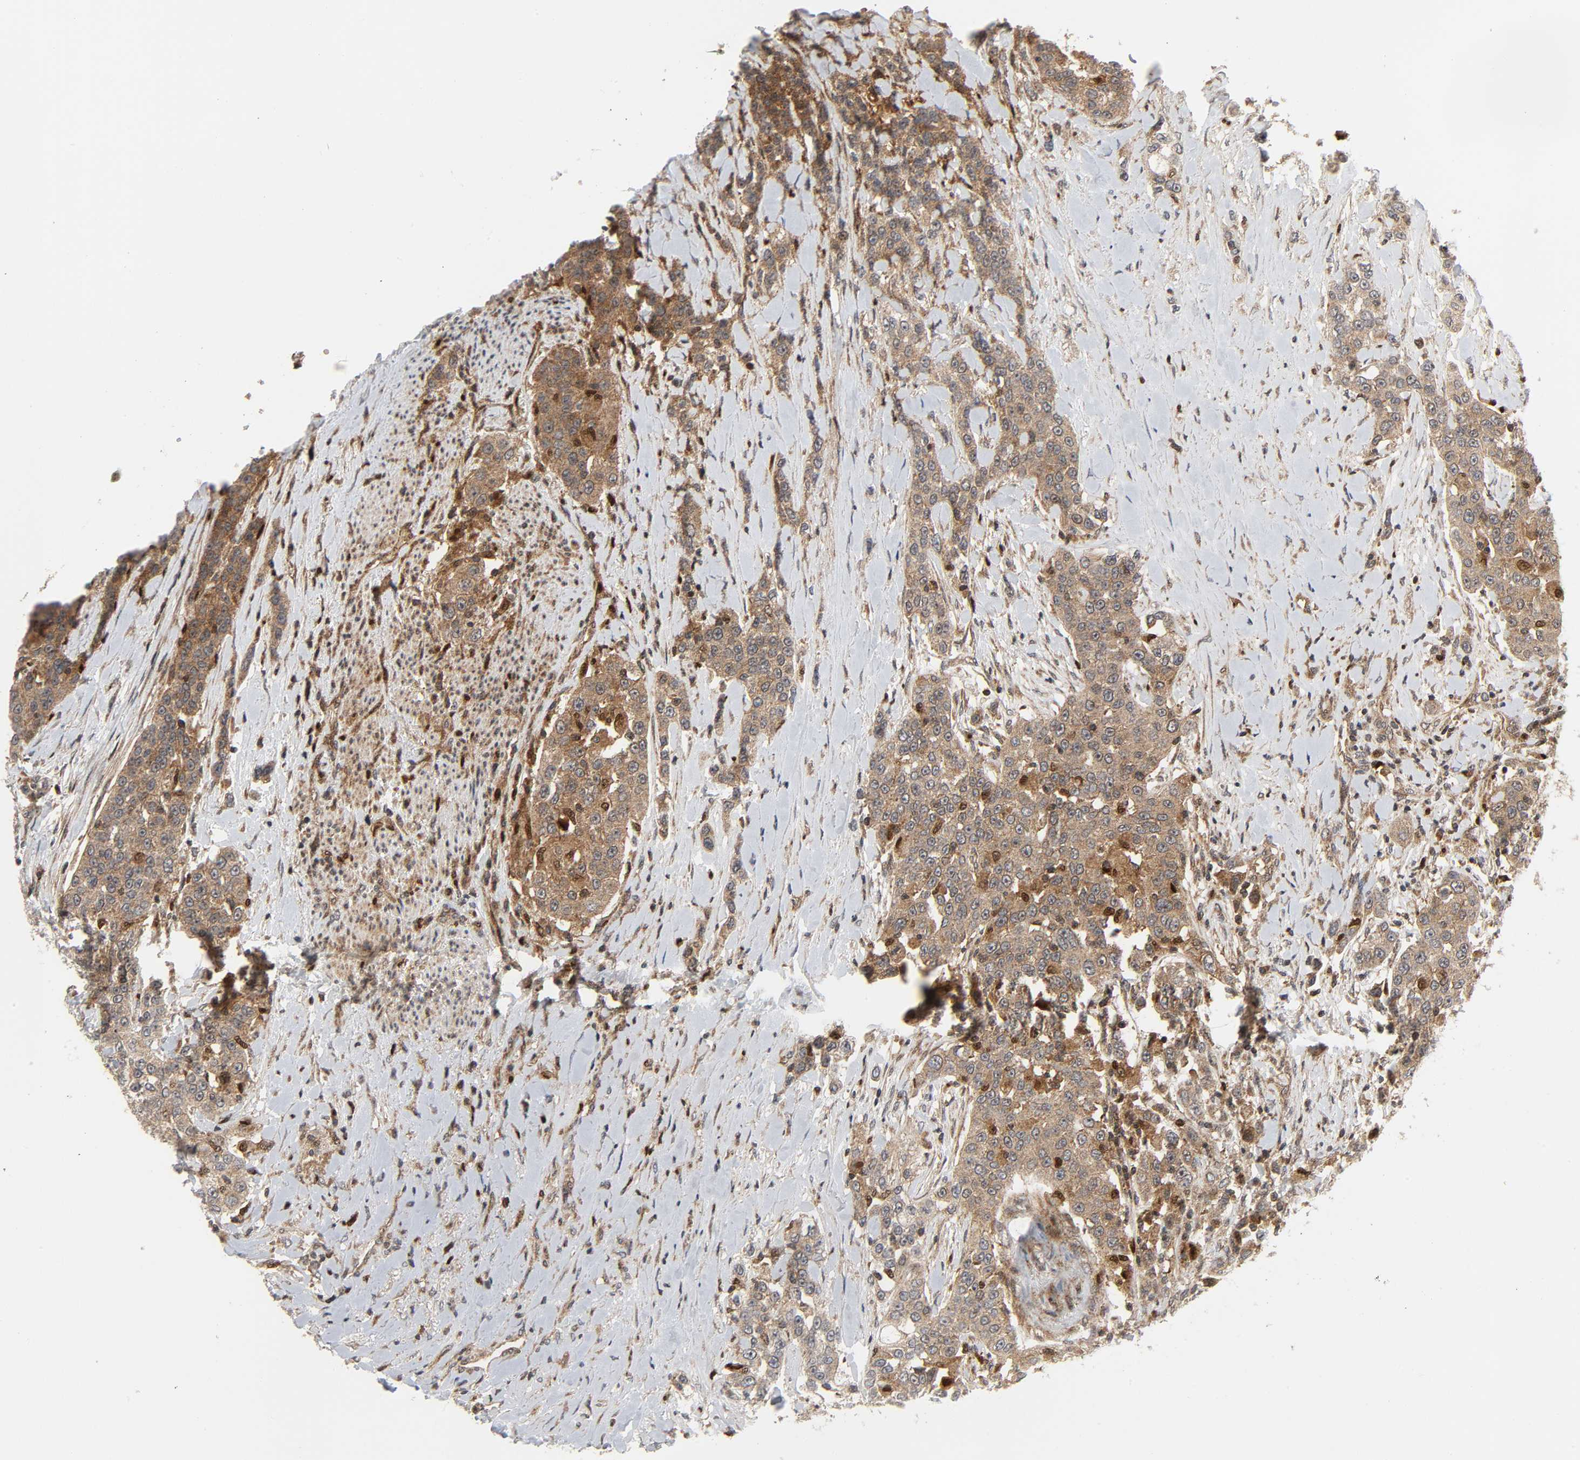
{"staining": {"intensity": "moderate", "quantity": ">75%", "location": "cytoplasmic/membranous"}, "tissue": "urothelial cancer", "cell_type": "Tumor cells", "image_type": "cancer", "snomed": [{"axis": "morphology", "description": "Urothelial carcinoma, High grade"}, {"axis": "topography", "description": "Urinary bladder"}], "caption": "Moderate cytoplasmic/membranous positivity is appreciated in about >75% of tumor cells in urothelial cancer.", "gene": "CHUK", "patient": {"sex": "female", "age": 80}}